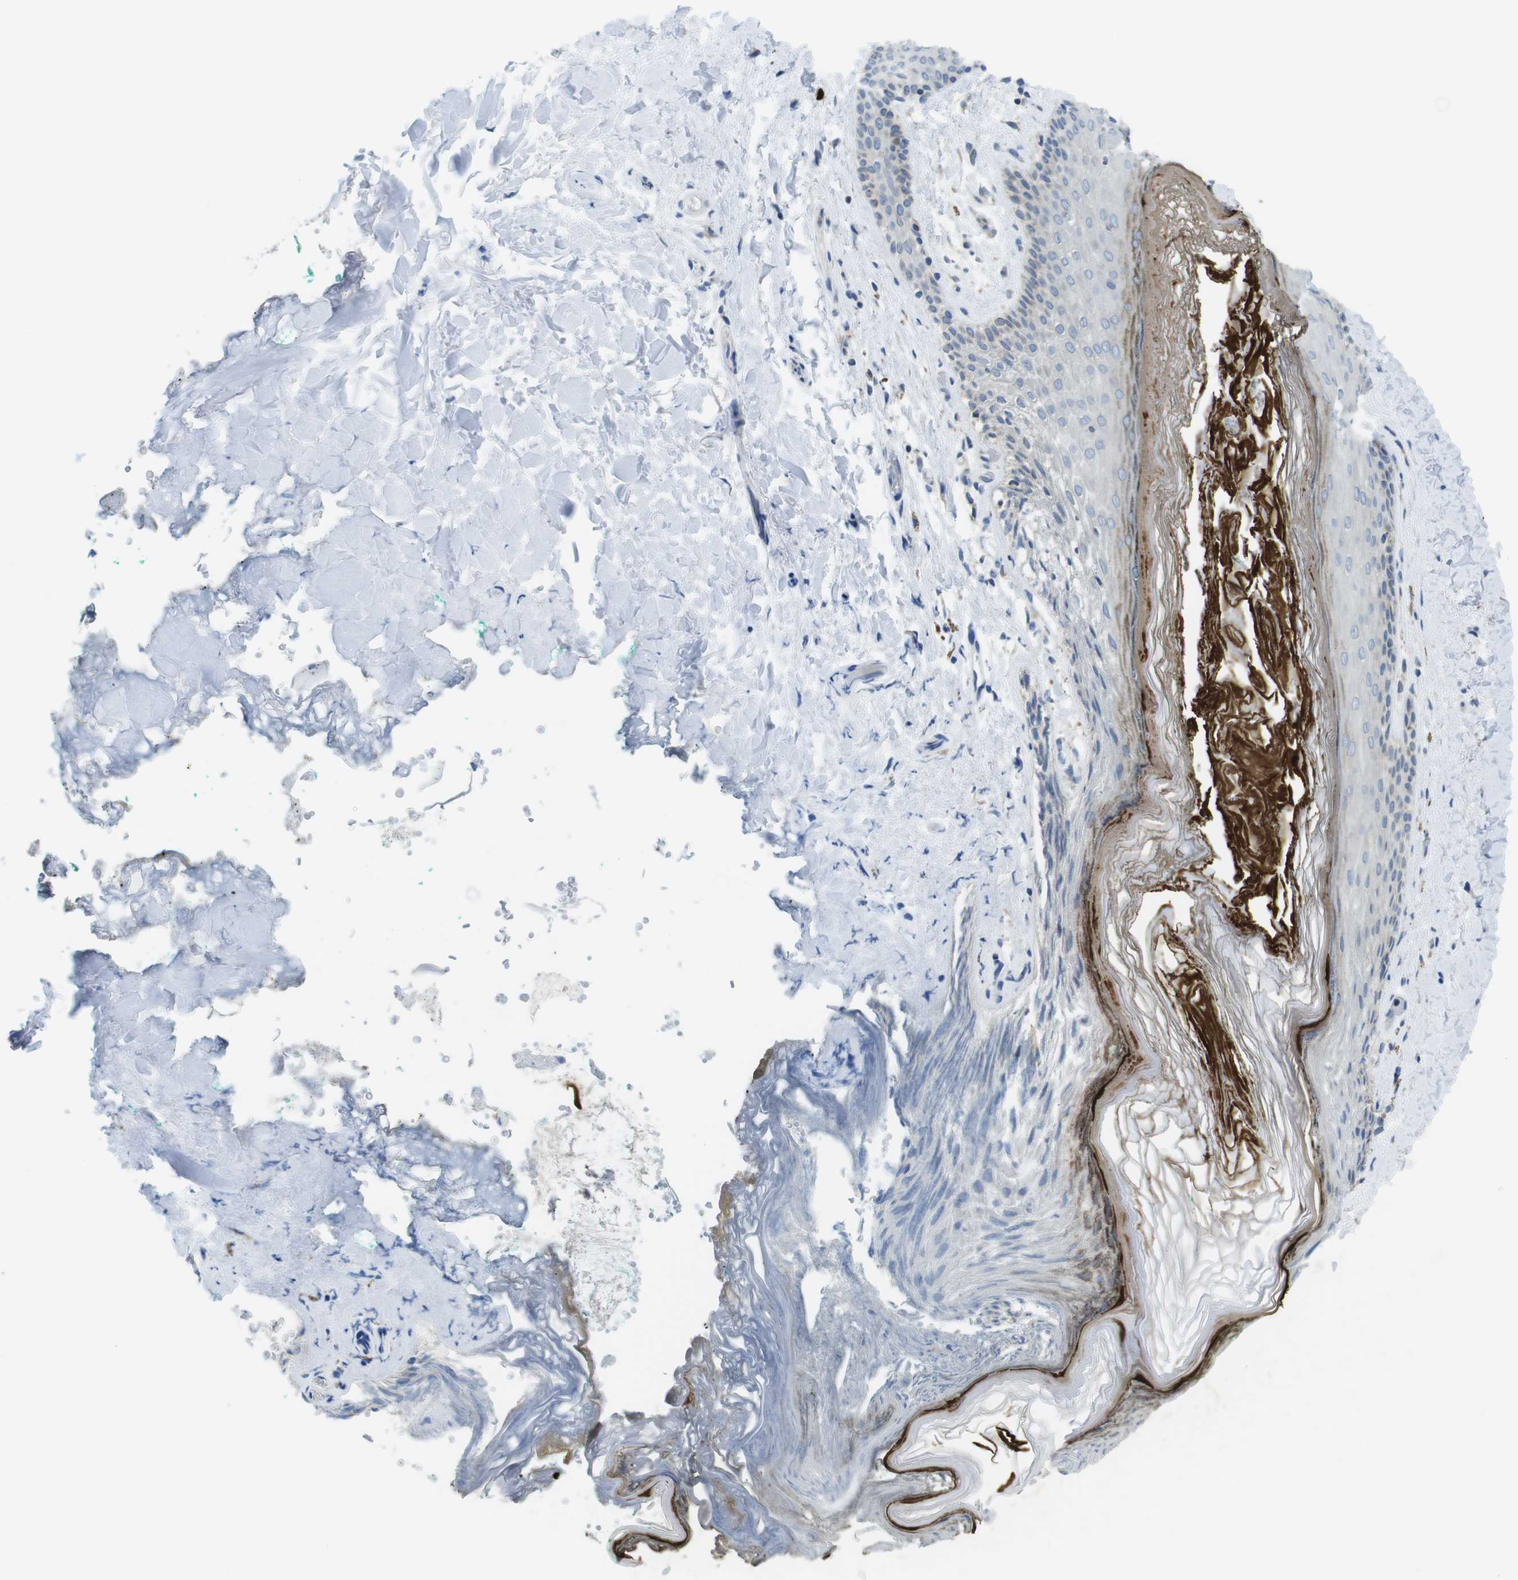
{"staining": {"intensity": "negative", "quantity": "none", "location": "none"}, "tissue": "skin", "cell_type": "Epidermal cells", "image_type": "normal", "snomed": [{"axis": "morphology", "description": "Normal tissue, NOS"}, {"axis": "topography", "description": "Anal"}], "caption": "High power microscopy histopathology image of an immunohistochemistry (IHC) photomicrograph of normal skin, revealing no significant expression in epidermal cells. (Immunohistochemistry (ihc), brightfield microscopy, high magnification).", "gene": "CLPTM1L", "patient": {"sex": "male", "age": 74}}